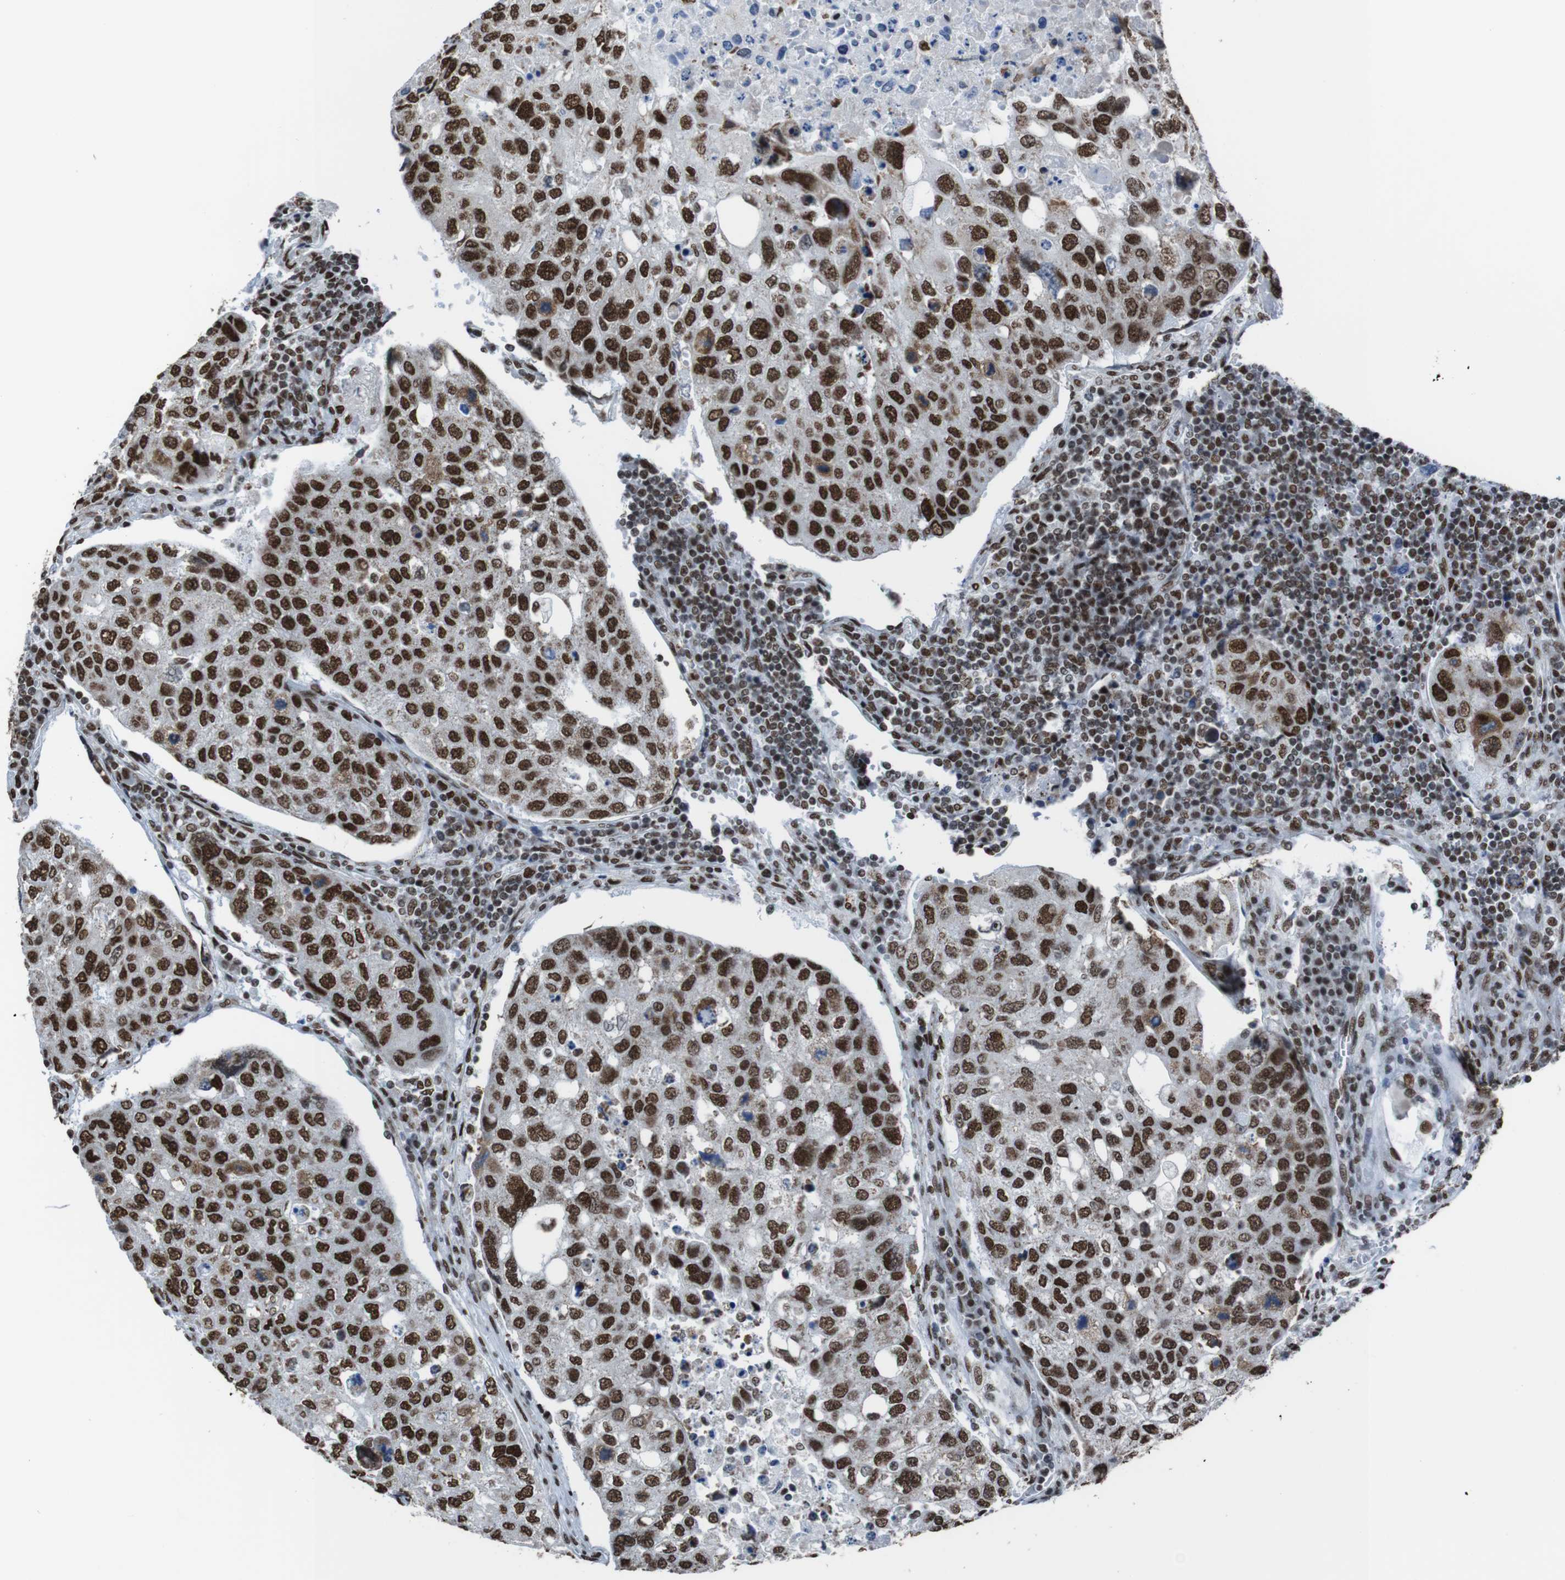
{"staining": {"intensity": "strong", "quantity": ">75%", "location": "nuclear"}, "tissue": "urothelial cancer", "cell_type": "Tumor cells", "image_type": "cancer", "snomed": [{"axis": "morphology", "description": "Urothelial carcinoma, High grade"}, {"axis": "topography", "description": "Lymph node"}, {"axis": "topography", "description": "Urinary bladder"}], "caption": "Strong nuclear protein staining is present in about >75% of tumor cells in high-grade urothelial carcinoma.", "gene": "ROMO1", "patient": {"sex": "male", "age": 51}}